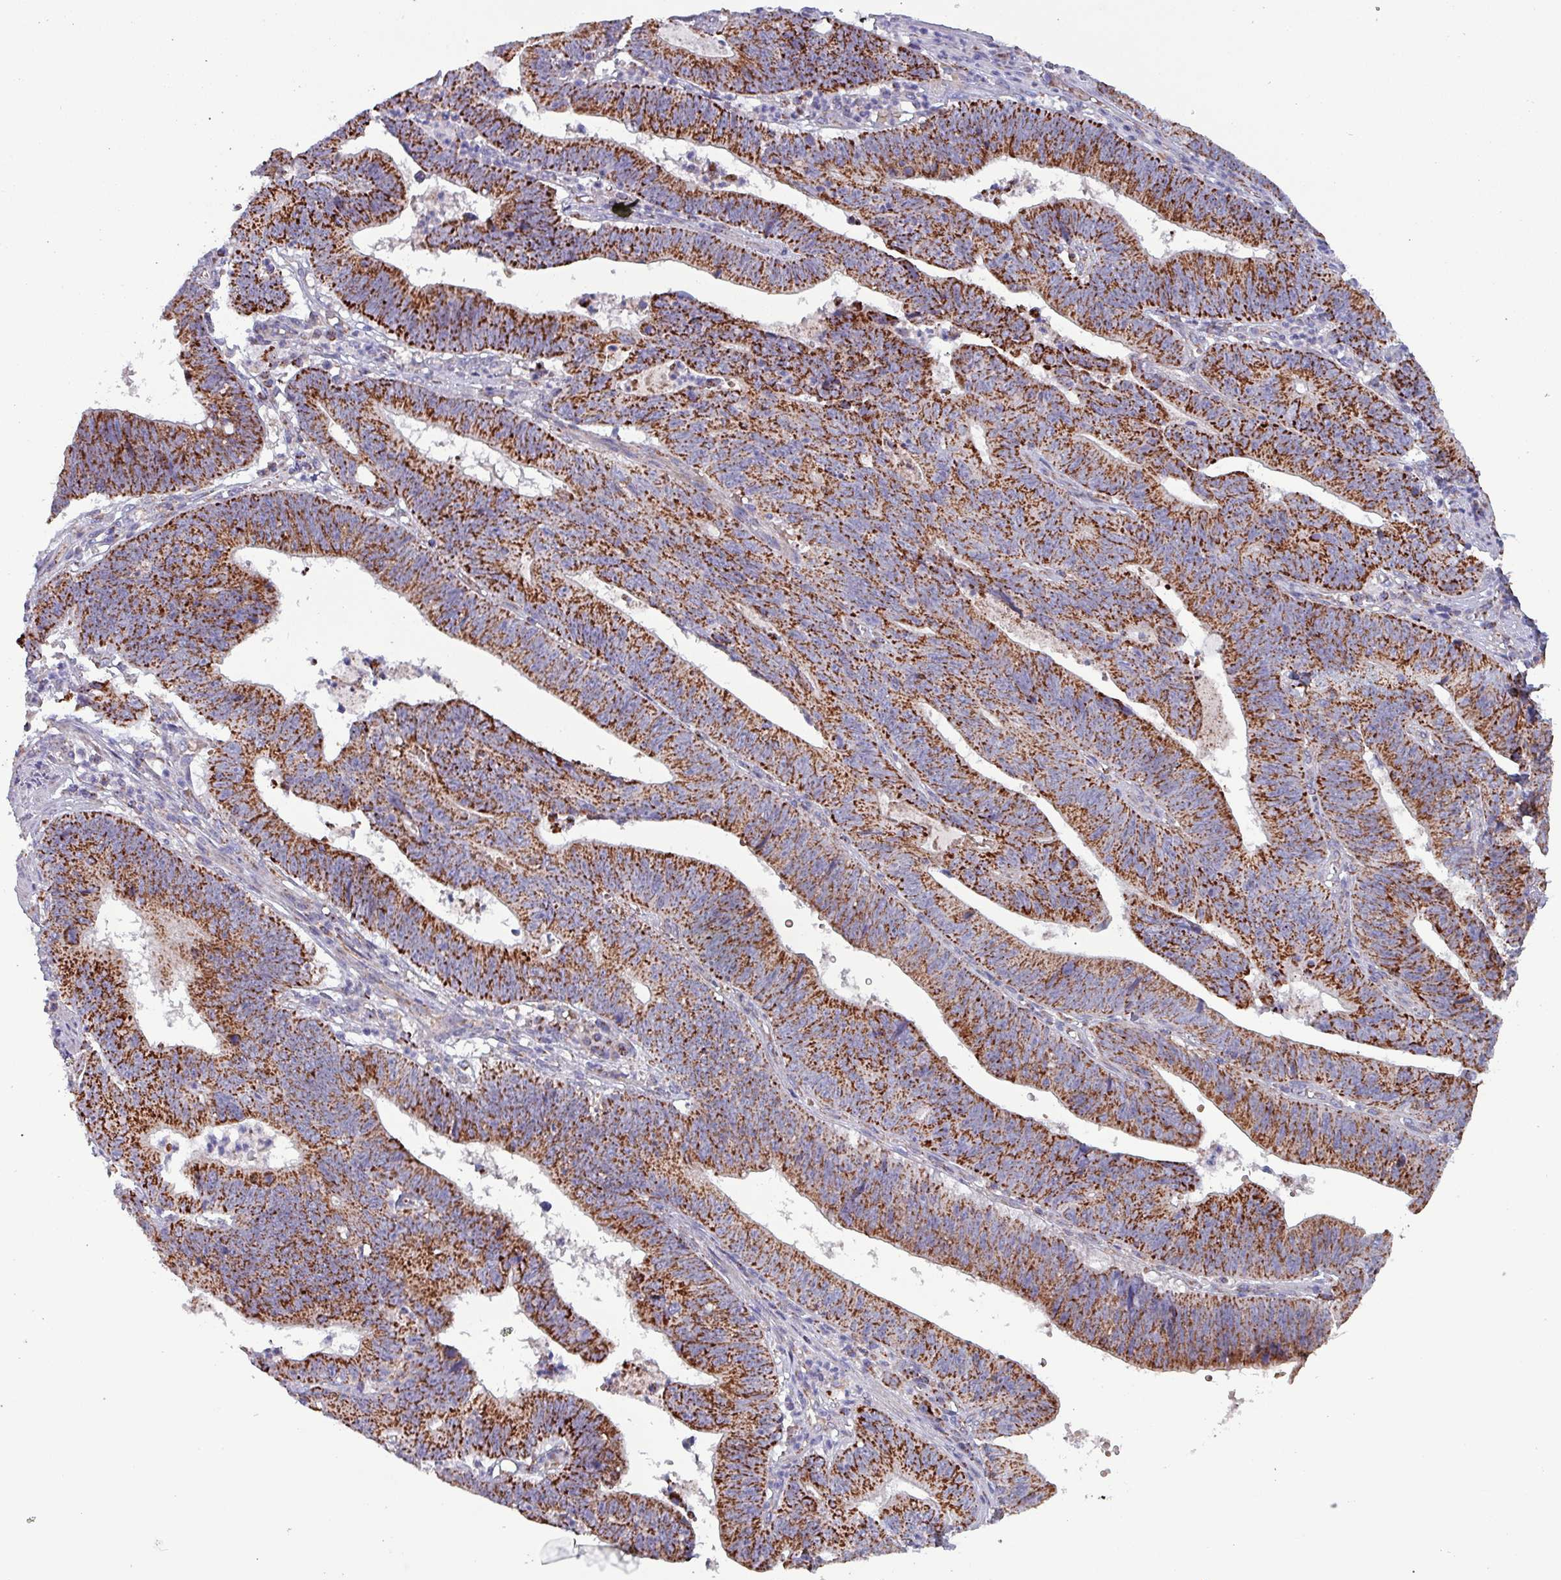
{"staining": {"intensity": "strong", "quantity": ">75%", "location": "cytoplasmic/membranous"}, "tissue": "stomach cancer", "cell_type": "Tumor cells", "image_type": "cancer", "snomed": [{"axis": "morphology", "description": "Adenocarcinoma, NOS"}, {"axis": "topography", "description": "Stomach"}], "caption": "A high amount of strong cytoplasmic/membranous positivity is appreciated in approximately >75% of tumor cells in stomach cancer tissue.", "gene": "ZNF322", "patient": {"sex": "male", "age": 59}}